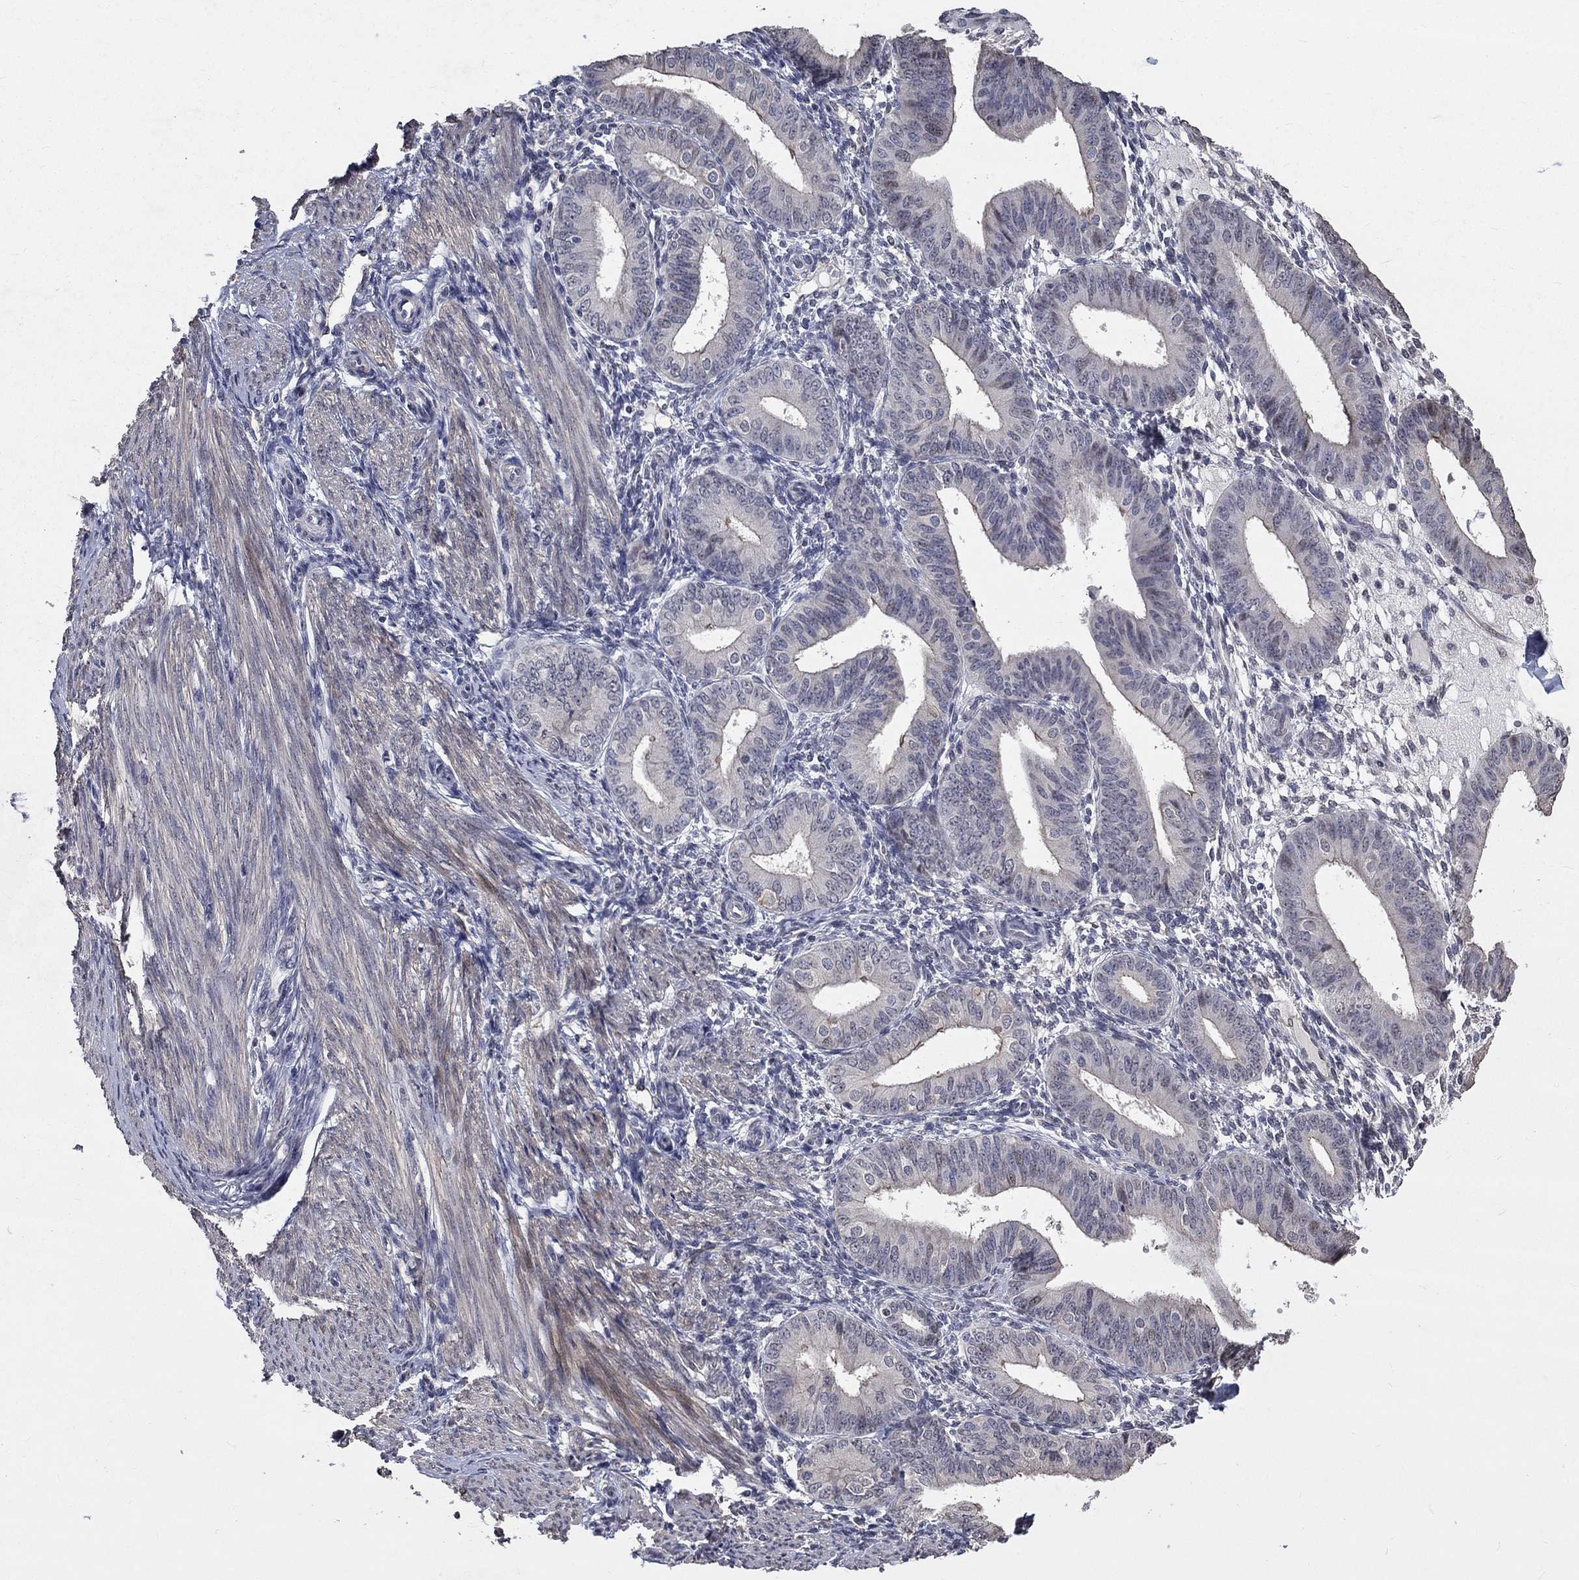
{"staining": {"intensity": "negative", "quantity": "none", "location": "none"}, "tissue": "endometrium", "cell_type": "Cells in endometrial stroma", "image_type": "normal", "snomed": [{"axis": "morphology", "description": "Normal tissue, NOS"}, {"axis": "topography", "description": "Endometrium"}], "caption": "Cells in endometrial stroma are negative for brown protein staining in benign endometrium. Nuclei are stained in blue.", "gene": "CHST5", "patient": {"sex": "female", "age": 39}}